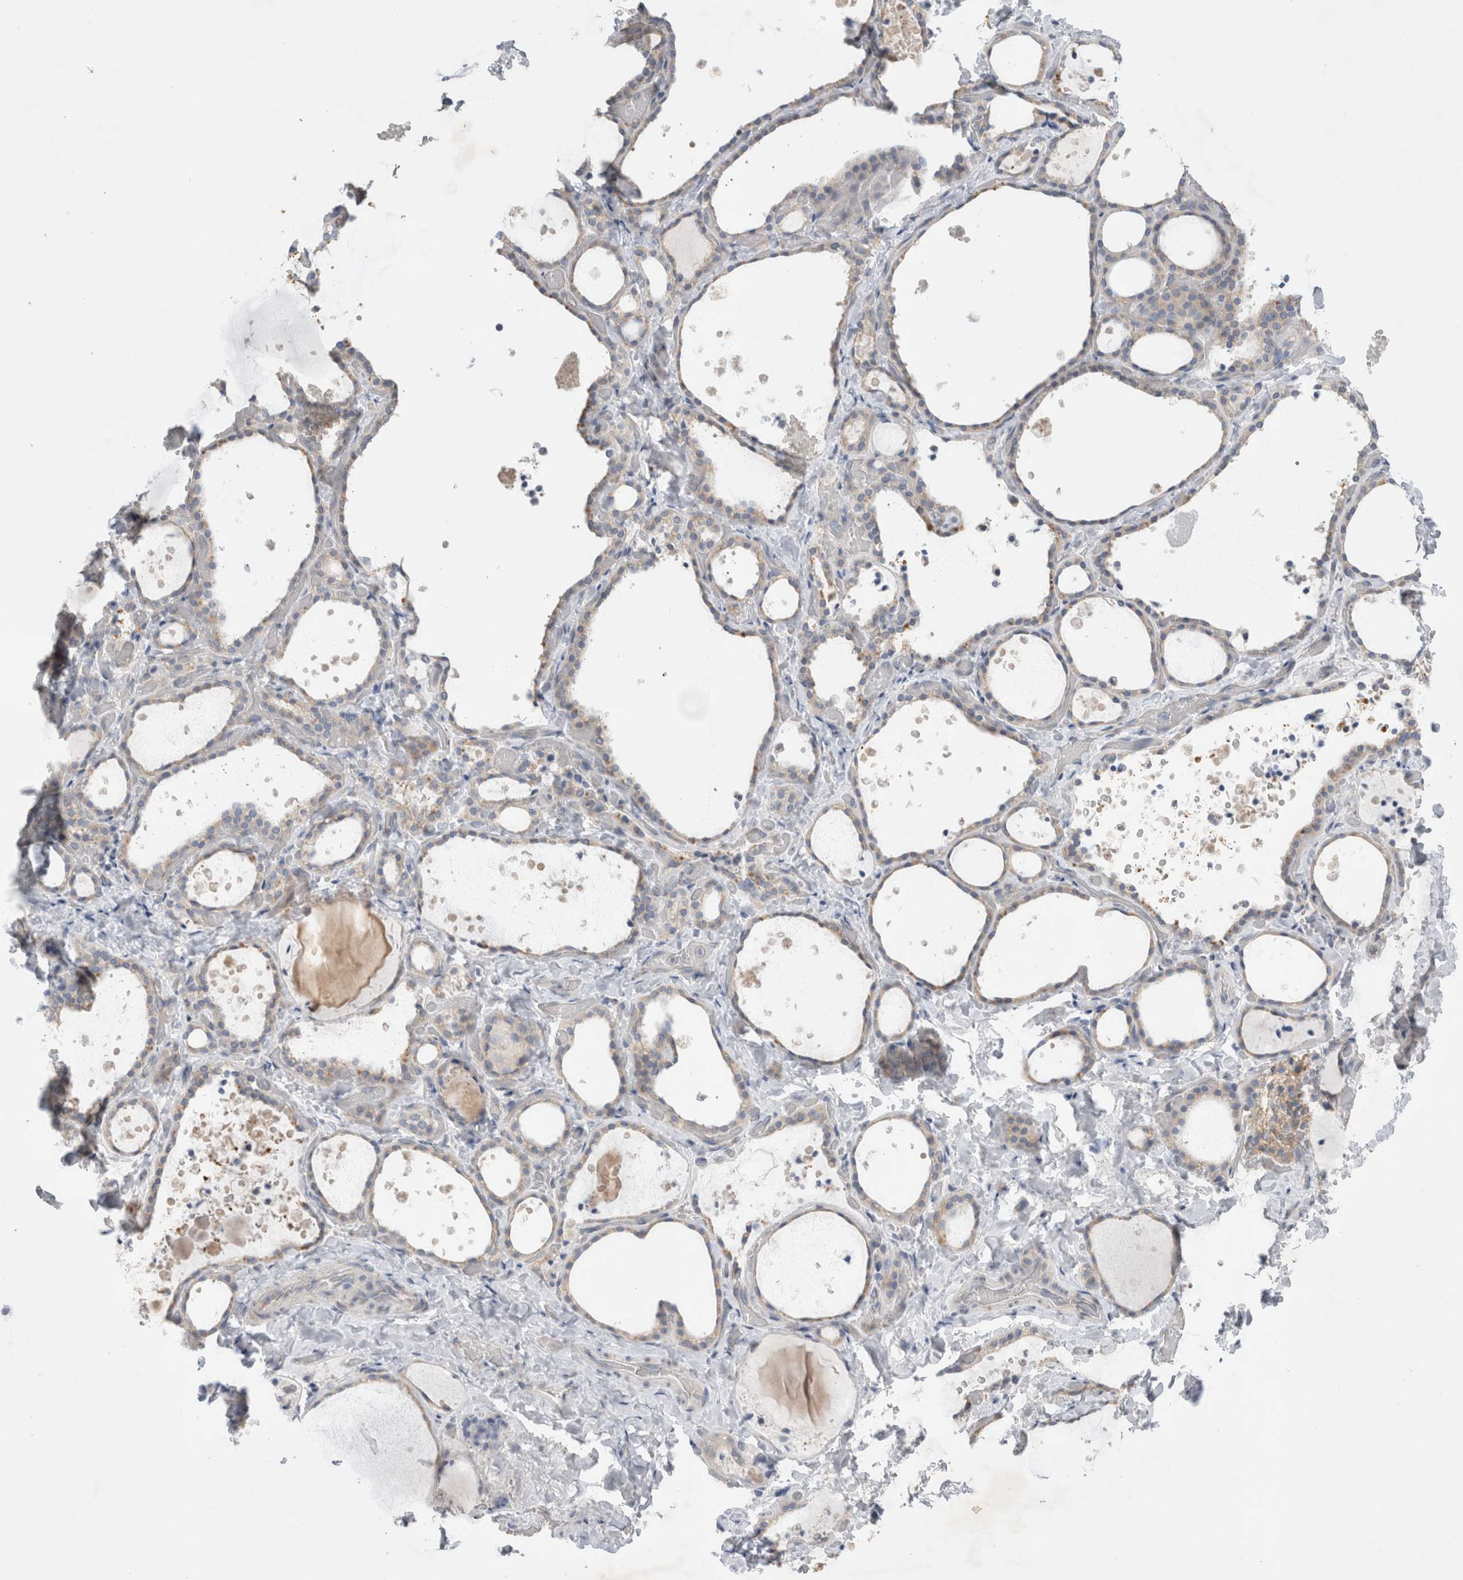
{"staining": {"intensity": "weak", "quantity": ">75%", "location": "cytoplasmic/membranous"}, "tissue": "thyroid gland", "cell_type": "Glandular cells", "image_type": "normal", "snomed": [{"axis": "morphology", "description": "Normal tissue, NOS"}, {"axis": "topography", "description": "Thyroid gland"}], "caption": "IHC staining of benign thyroid gland, which displays low levels of weak cytoplasmic/membranous staining in about >75% of glandular cells indicating weak cytoplasmic/membranous protein expression. The staining was performed using DAB (brown) for protein detection and nuclei were counterstained in hematoxylin (blue).", "gene": "ZNF23", "patient": {"sex": "female", "age": 44}}